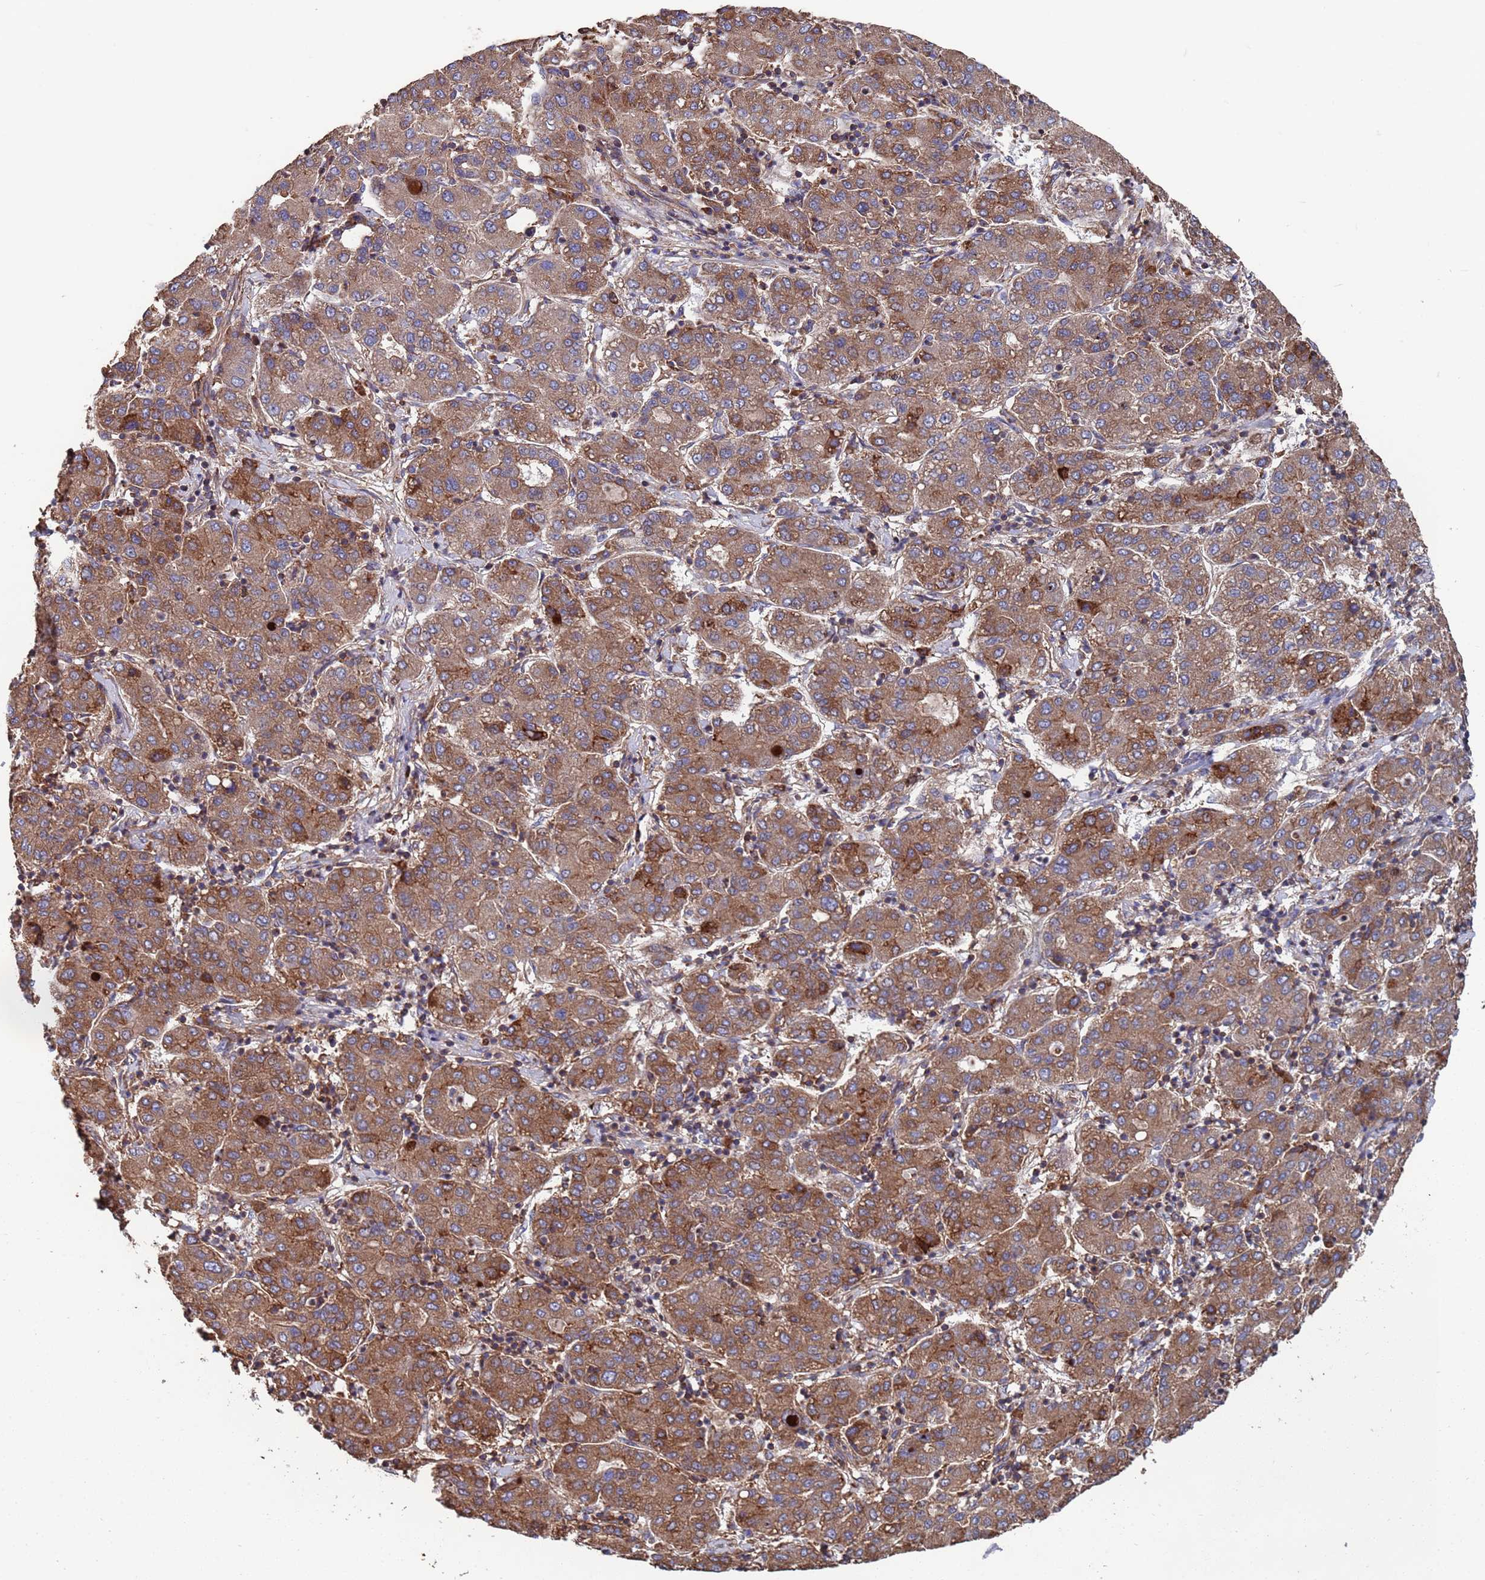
{"staining": {"intensity": "moderate", "quantity": ">75%", "location": "cytoplasmic/membranous"}, "tissue": "liver cancer", "cell_type": "Tumor cells", "image_type": "cancer", "snomed": [{"axis": "morphology", "description": "Carcinoma, Hepatocellular, NOS"}, {"axis": "topography", "description": "Liver"}], "caption": "DAB immunohistochemical staining of human liver hepatocellular carcinoma displays moderate cytoplasmic/membranous protein expression in approximately >75% of tumor cells. Using DAB (3,3'-diaminobenzidine) (brown) and hematoxylin (blue) stains, captured at high magnification using brightfield microscopy.", "gene": "PYCR1", "patient": {"sex": "male", "age": 65}}